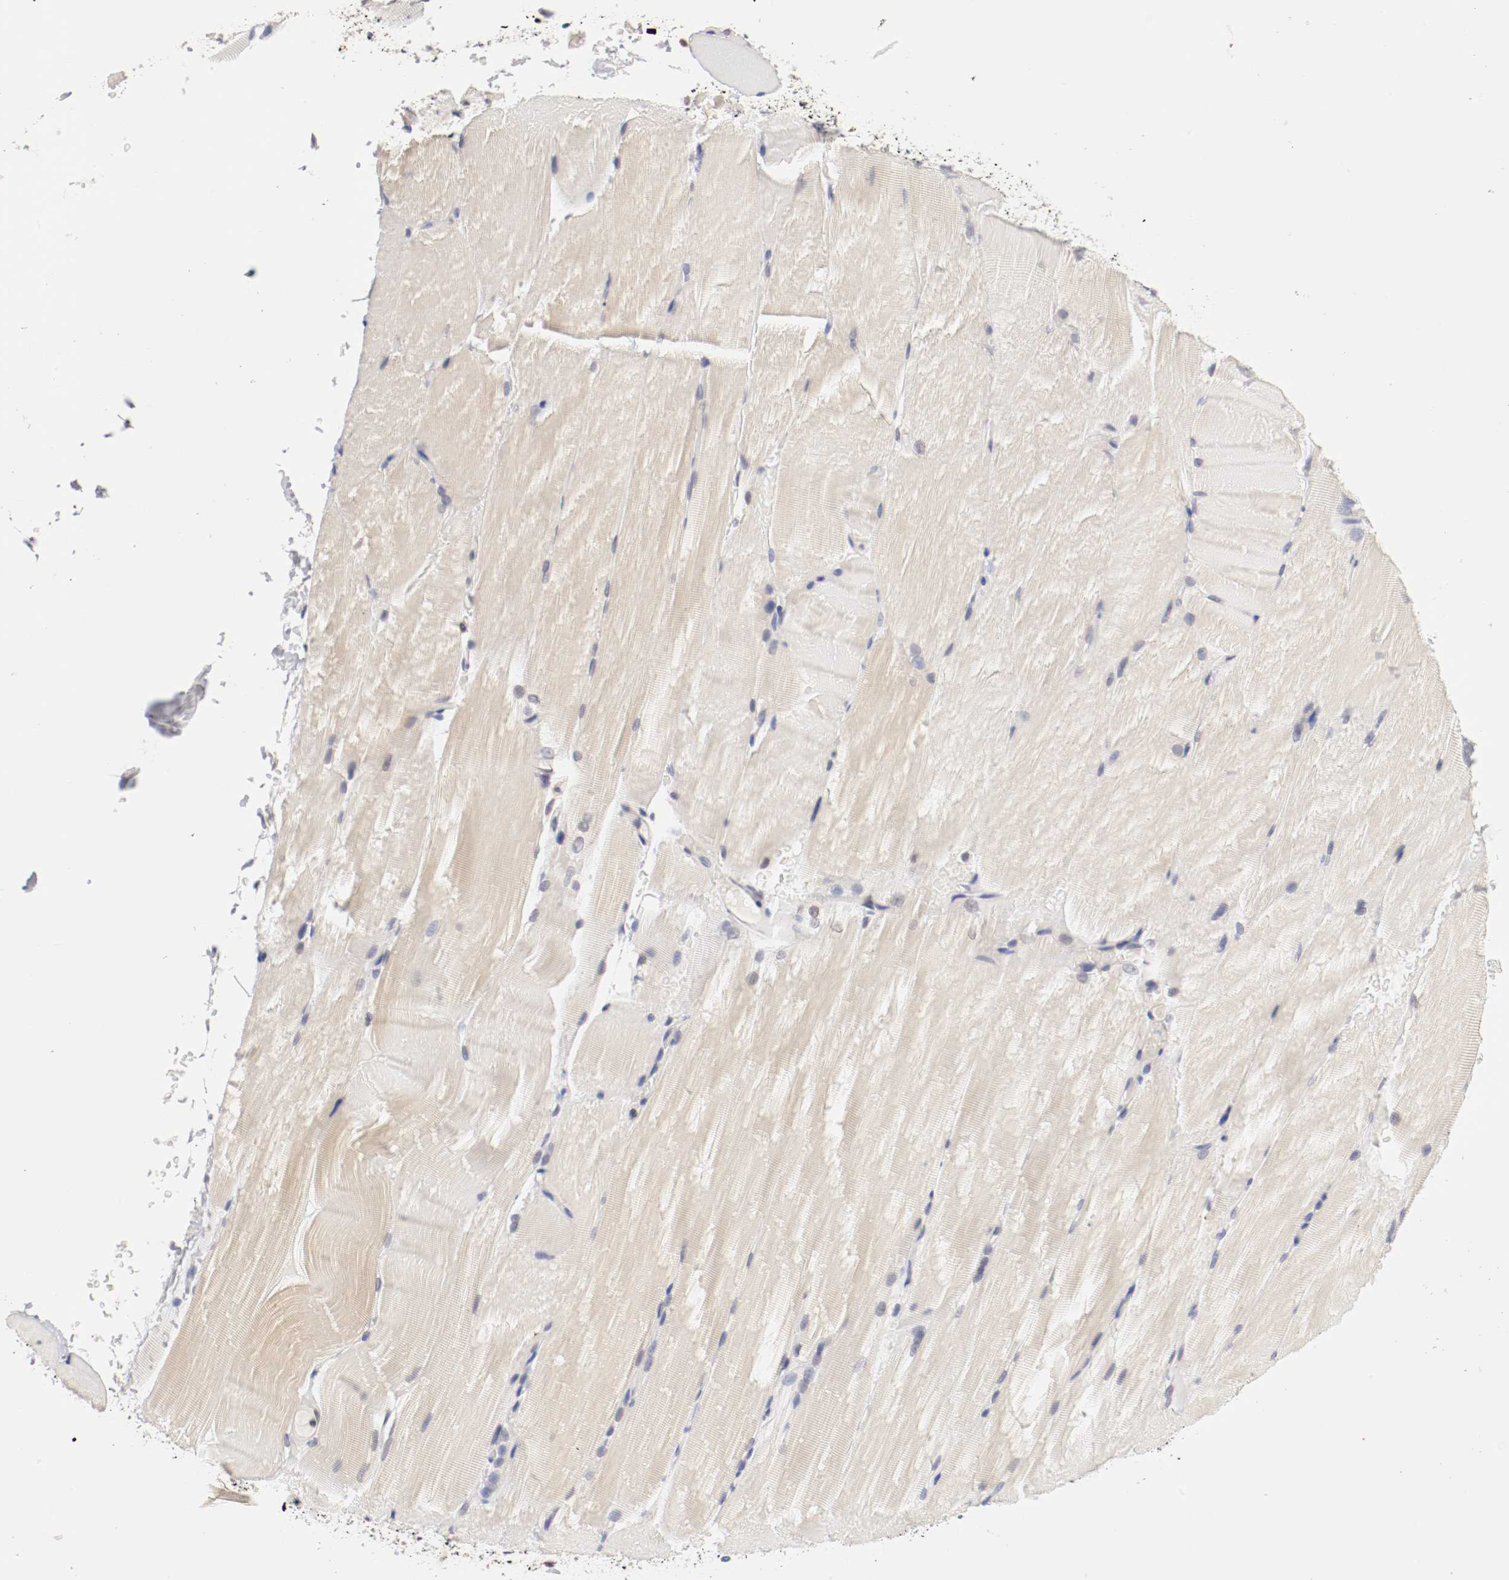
{"staining": {"intensity": "weak", "quantity": "25%-75%", "location": "cytoplasmic/membranous"}, "tissue": "skeletal muscle", "cell_type": "Myocytes", "image_type": "normal", "snomed": [{"axis": "morphology", "description": "Normal tissue, NOS"}, {"axis": "topography", "description": "Skeletal muscle"}, {"axis": "topography", "description": "Parathyroid gland"}], "caption": "Skeletal muscle stained for a protein shows weak cytoplasmic/membranous positivity in myocytes. The staining is performed using DAB (3,3'-diaminobenzidine) brown chromogen to label protein expression. The nuclei are counter-stained blue using hematoxylin.", "gene": "CEBPE", "patient": {"sex": "female", "age": 37}}